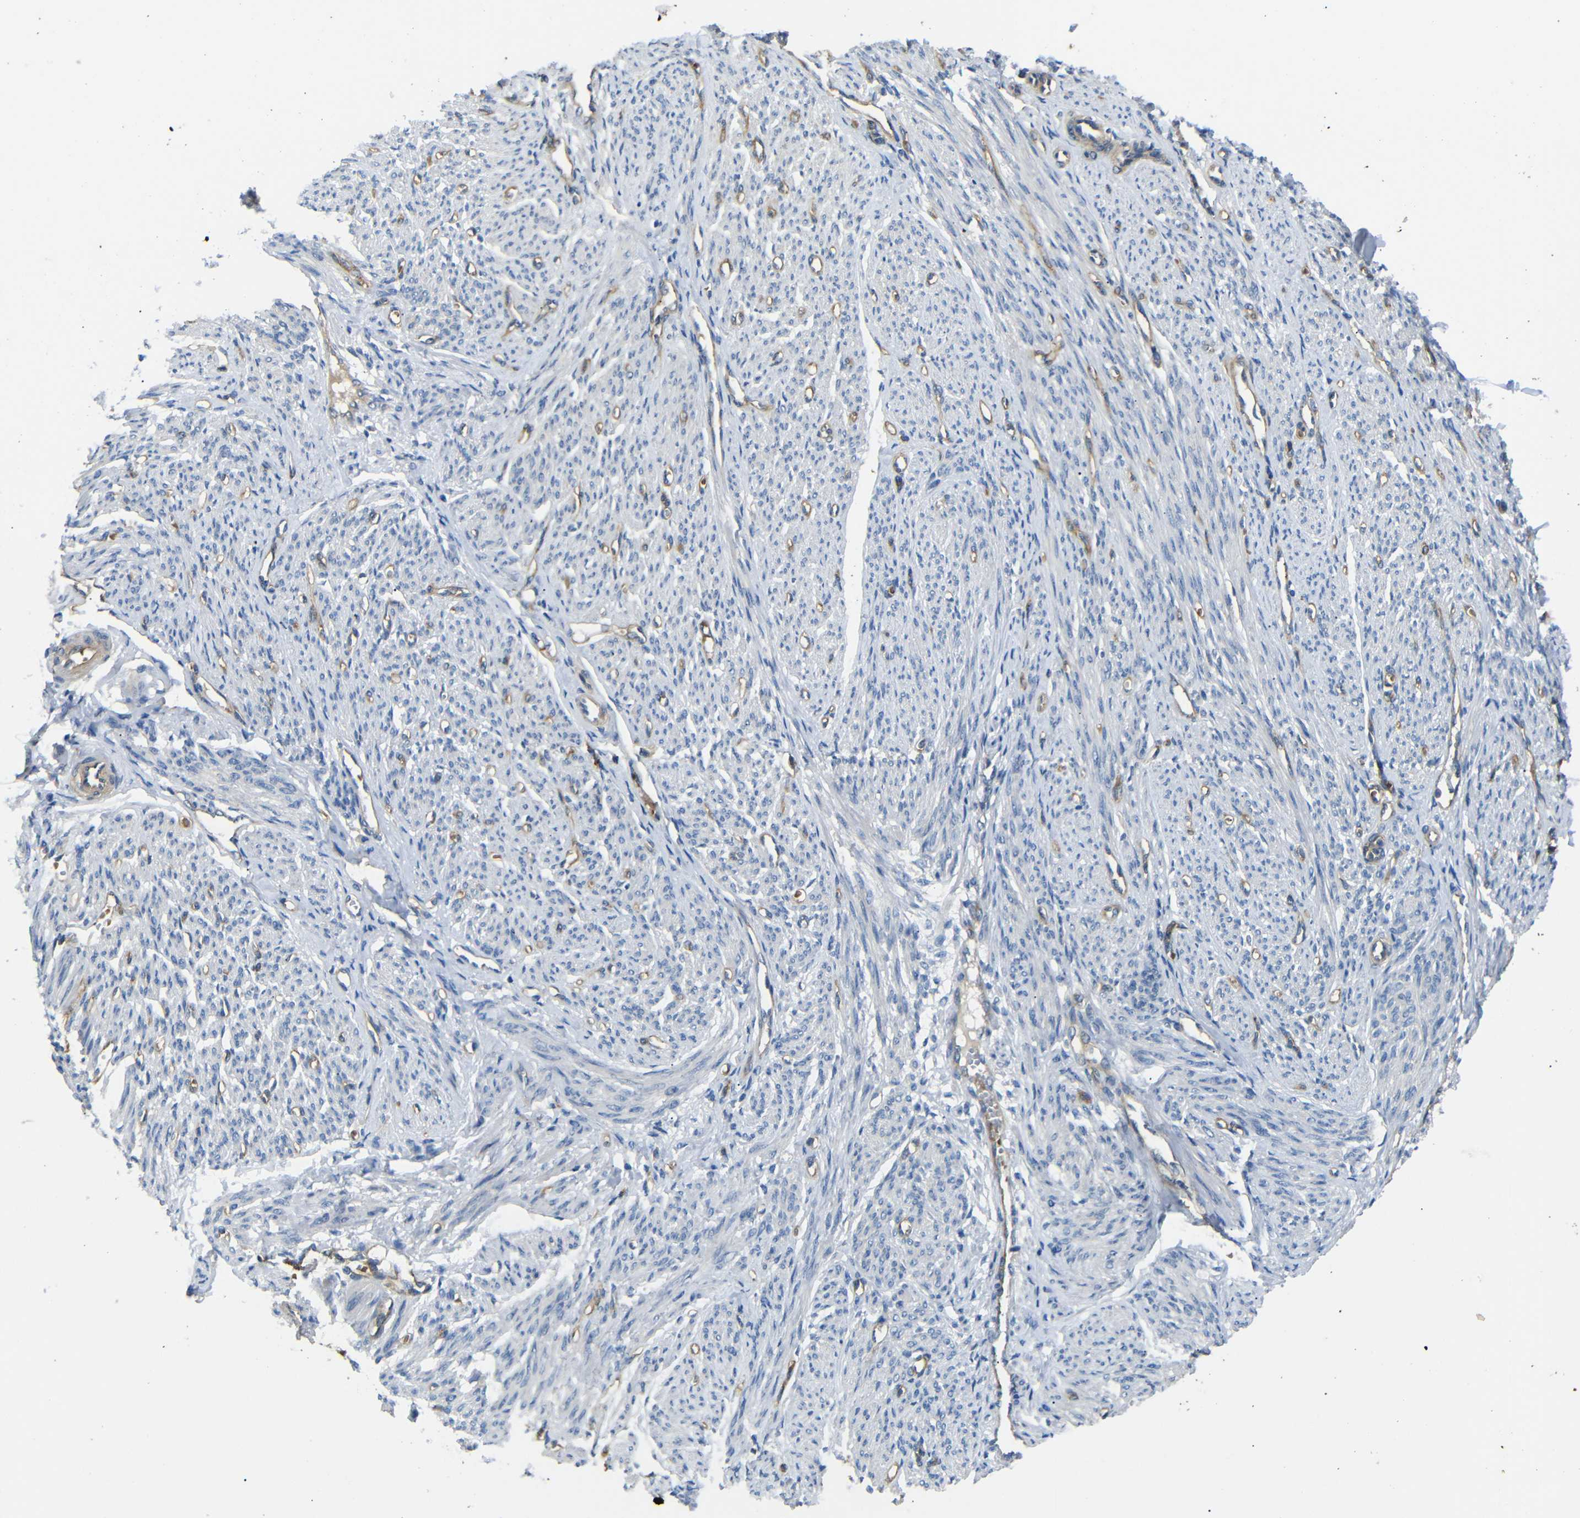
{"staining": {"intensity": "negative", "quantity": "none", "location": "none"}, "tissue": "smooth muscle", "cell_type": "Smooth muscle cells", "image_type": "normal", "snomed": [{"axis": "morphology", "description": "Normal tissue, NOS"}, {"axis": "topography", "description": "Smooth muscle"}], "caption": "DAB immunohistochemical staining of normal smooth muscle exhibits no significant expression in smooth muscle cells. (DAB (3,3'-diaminobenzidine) immunohistochemistry with hematoxylin counter stain).", "gene": "MYO1B", "patient": {"sex": "female", "age": 65}}